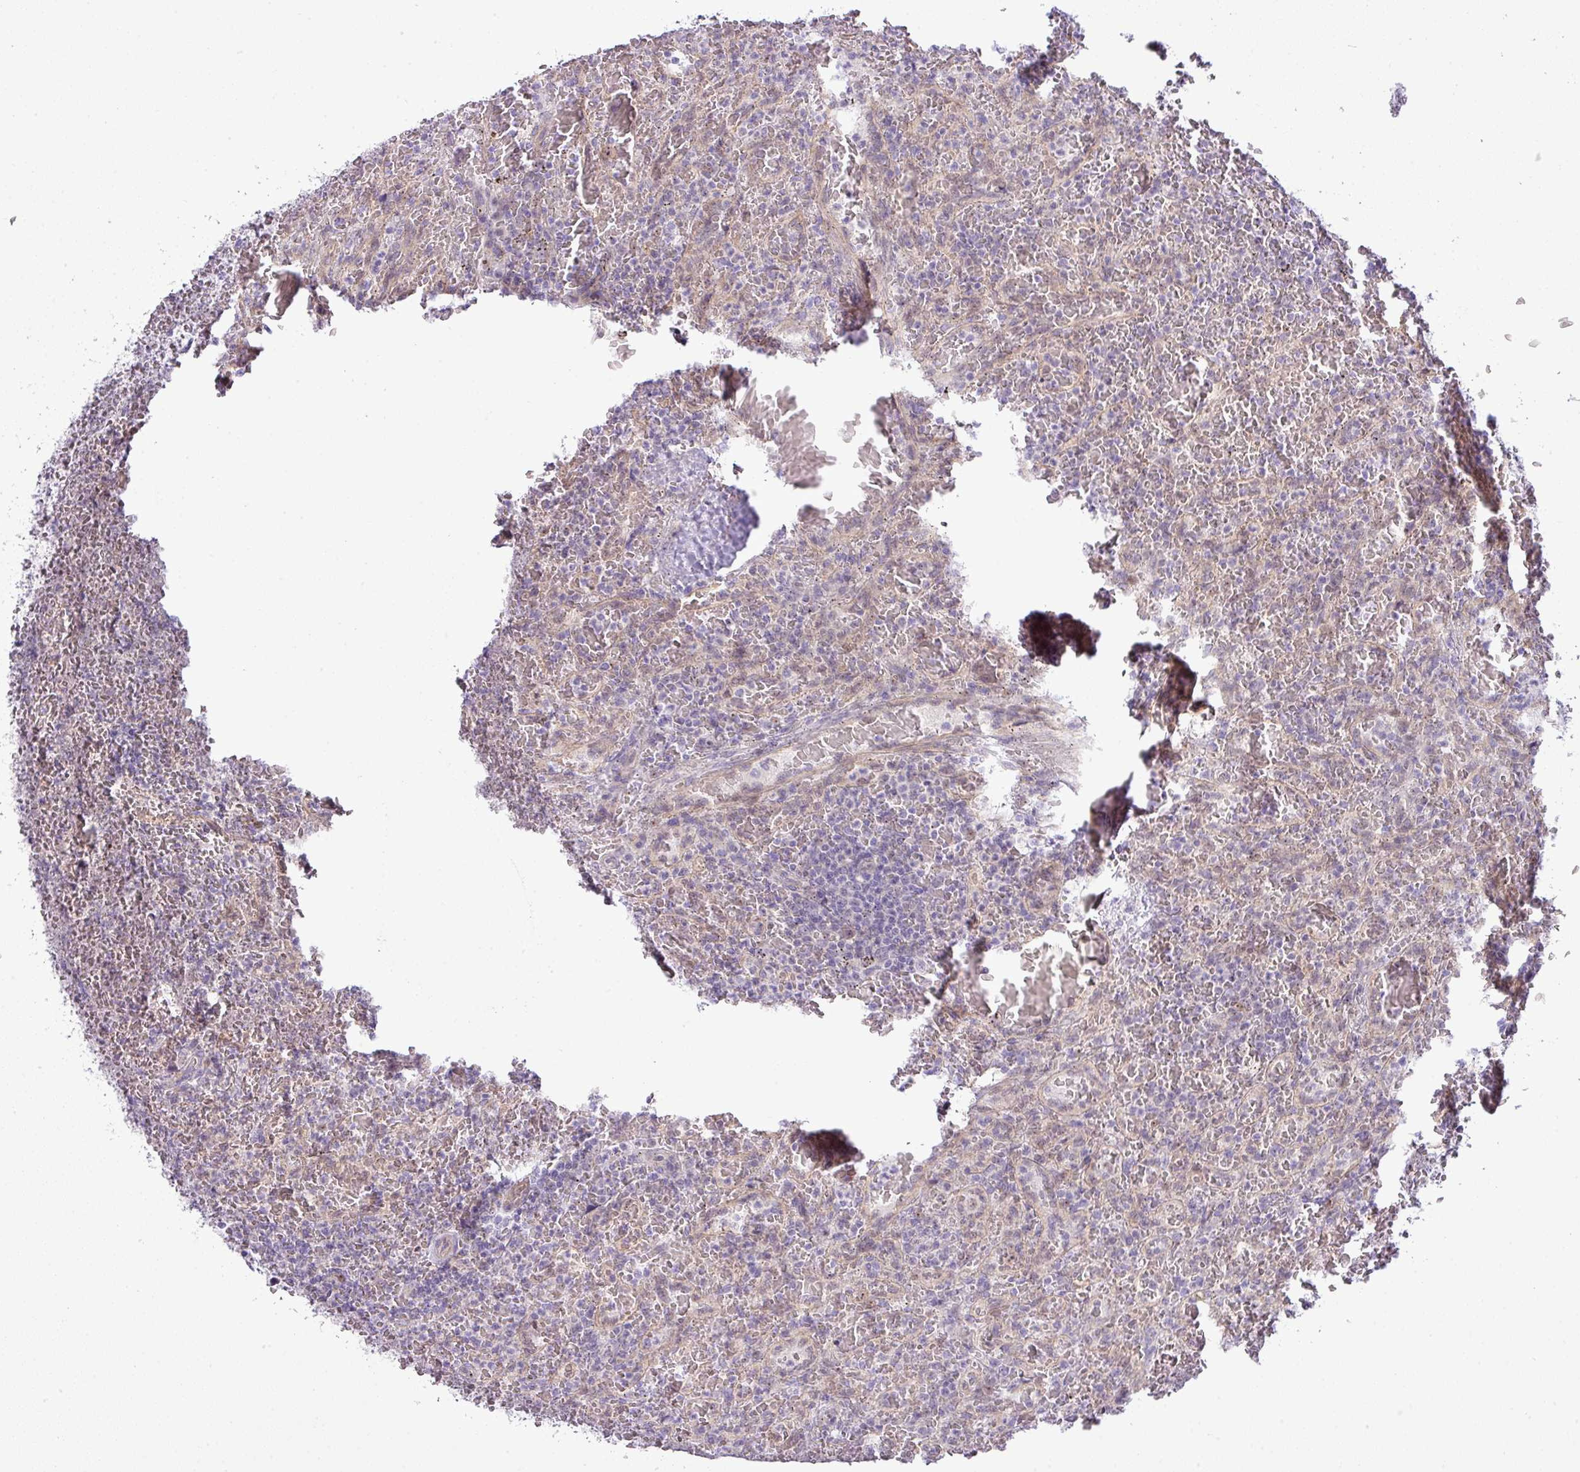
{"staining": {"intensity": "negative", "quantity": "none", "location": "none"}, "tissue": "lymphoma", "cell_type": "Tumor cells", "image_type": "cancer", "snomed": [{"axis": "morphology", "description": "Malignant lymphoma, non-Hodgkin's type, Low grade"}, {"axis": "topography", "description": "Spleen"}], "caption": "Histopathology image shows no significant protein staining in tumor cells of low-grade malignant lymphoma, non-Hodgkin's type.", "gene": "MAK16", "patient": {"sex": "female", "age": 64}}